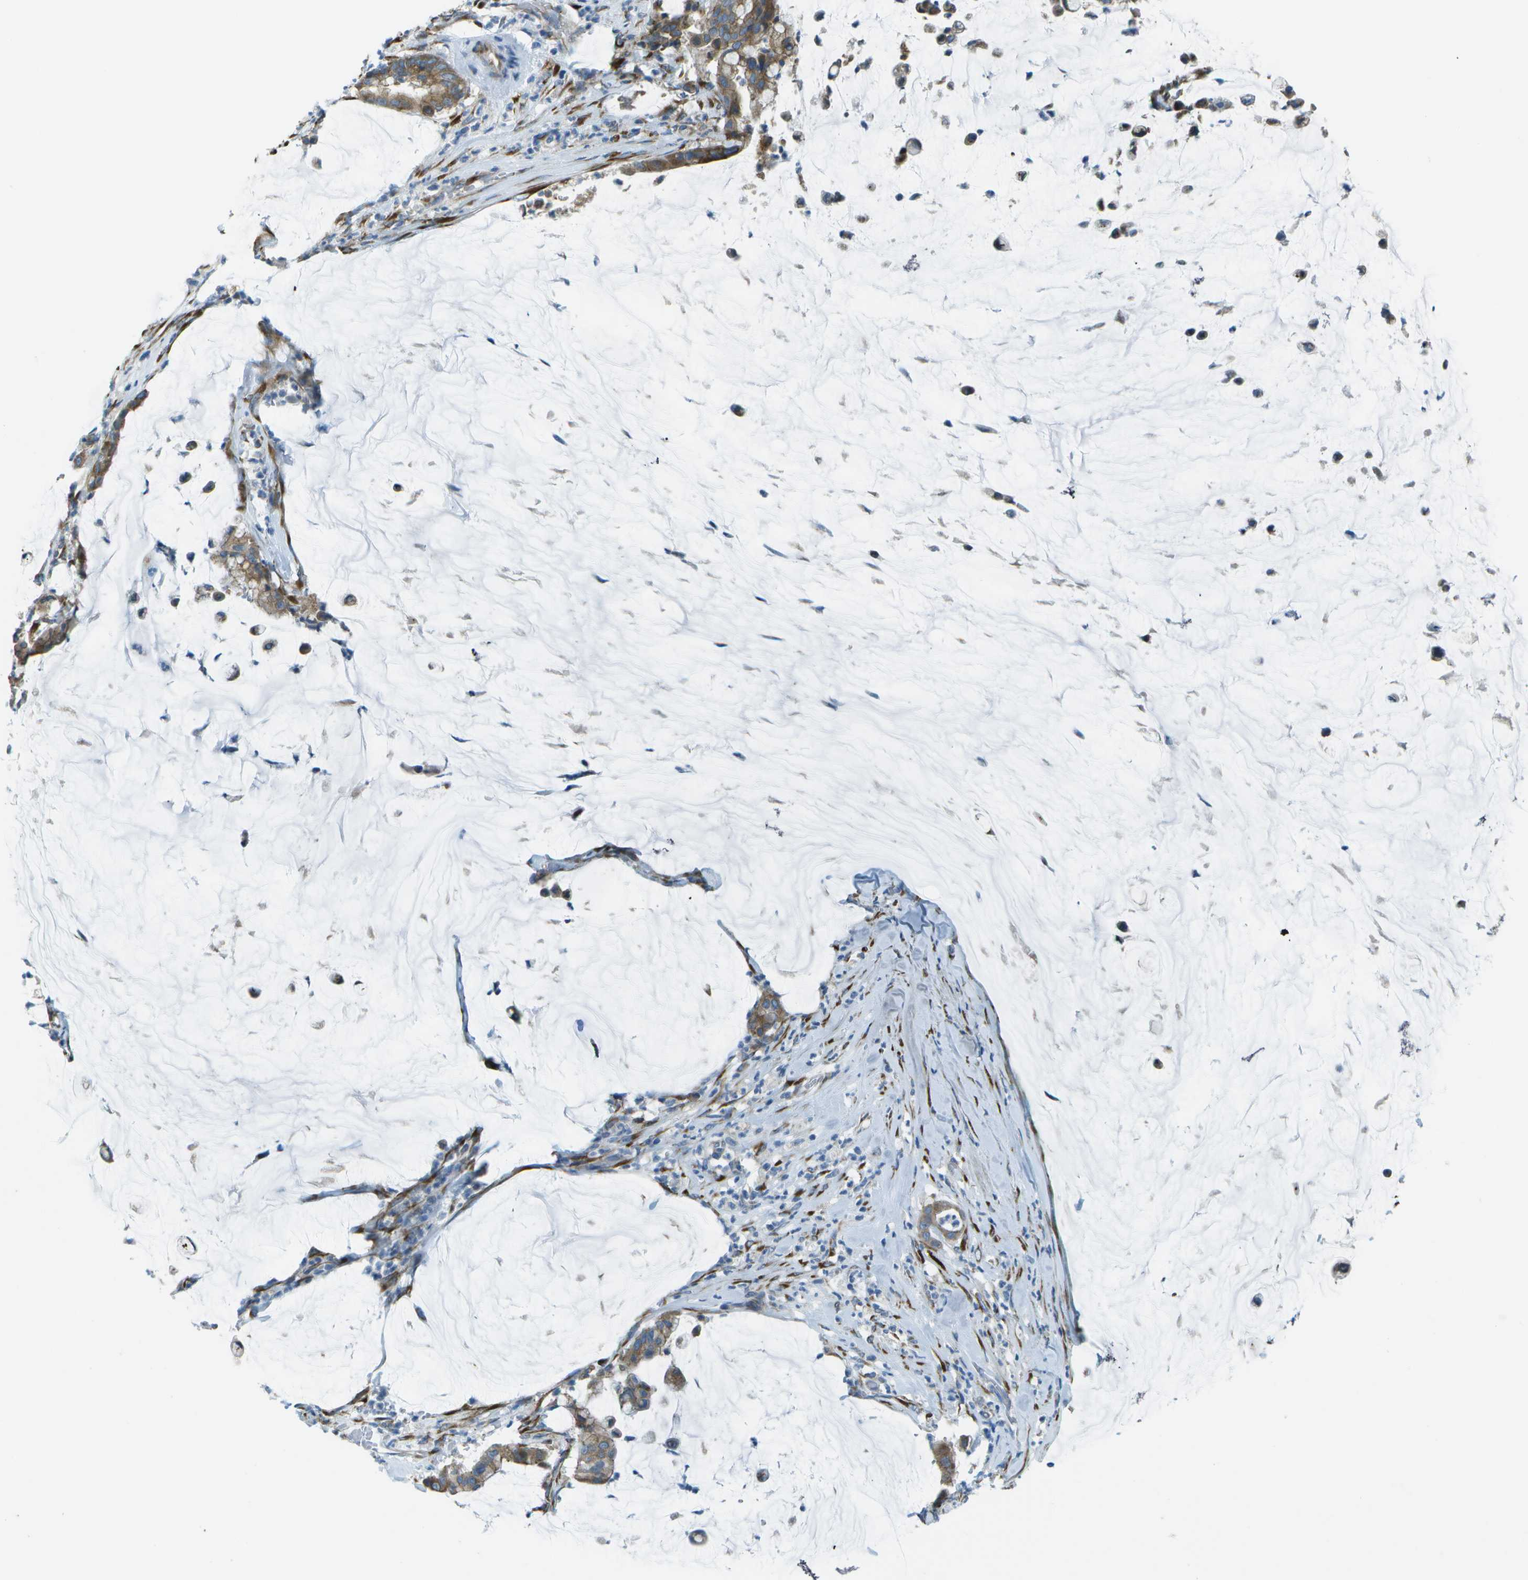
{"staining": {"intensity": "moderate", "quantity": ">75%", "location": "cytoplasmic/membranous"}, "tissue": "pancreatic cancer", "cell_type": "Tumor cells", "image_type": "cancer", "snomed": [{"axis": "morphology", "description": "Adenocarcinoma, NOS"}, {"axis": "topography", "description": "Pancreas"}], "caption": "Immunohistochemical staining of pancreatic adenocarcinoma exhibits medium levels of moderate cytoplasmic/membranous protein staining in approximately >75% of tumor cells.", "gene": "KCTD3", "patient": {"sex": "male", "age": 41}}